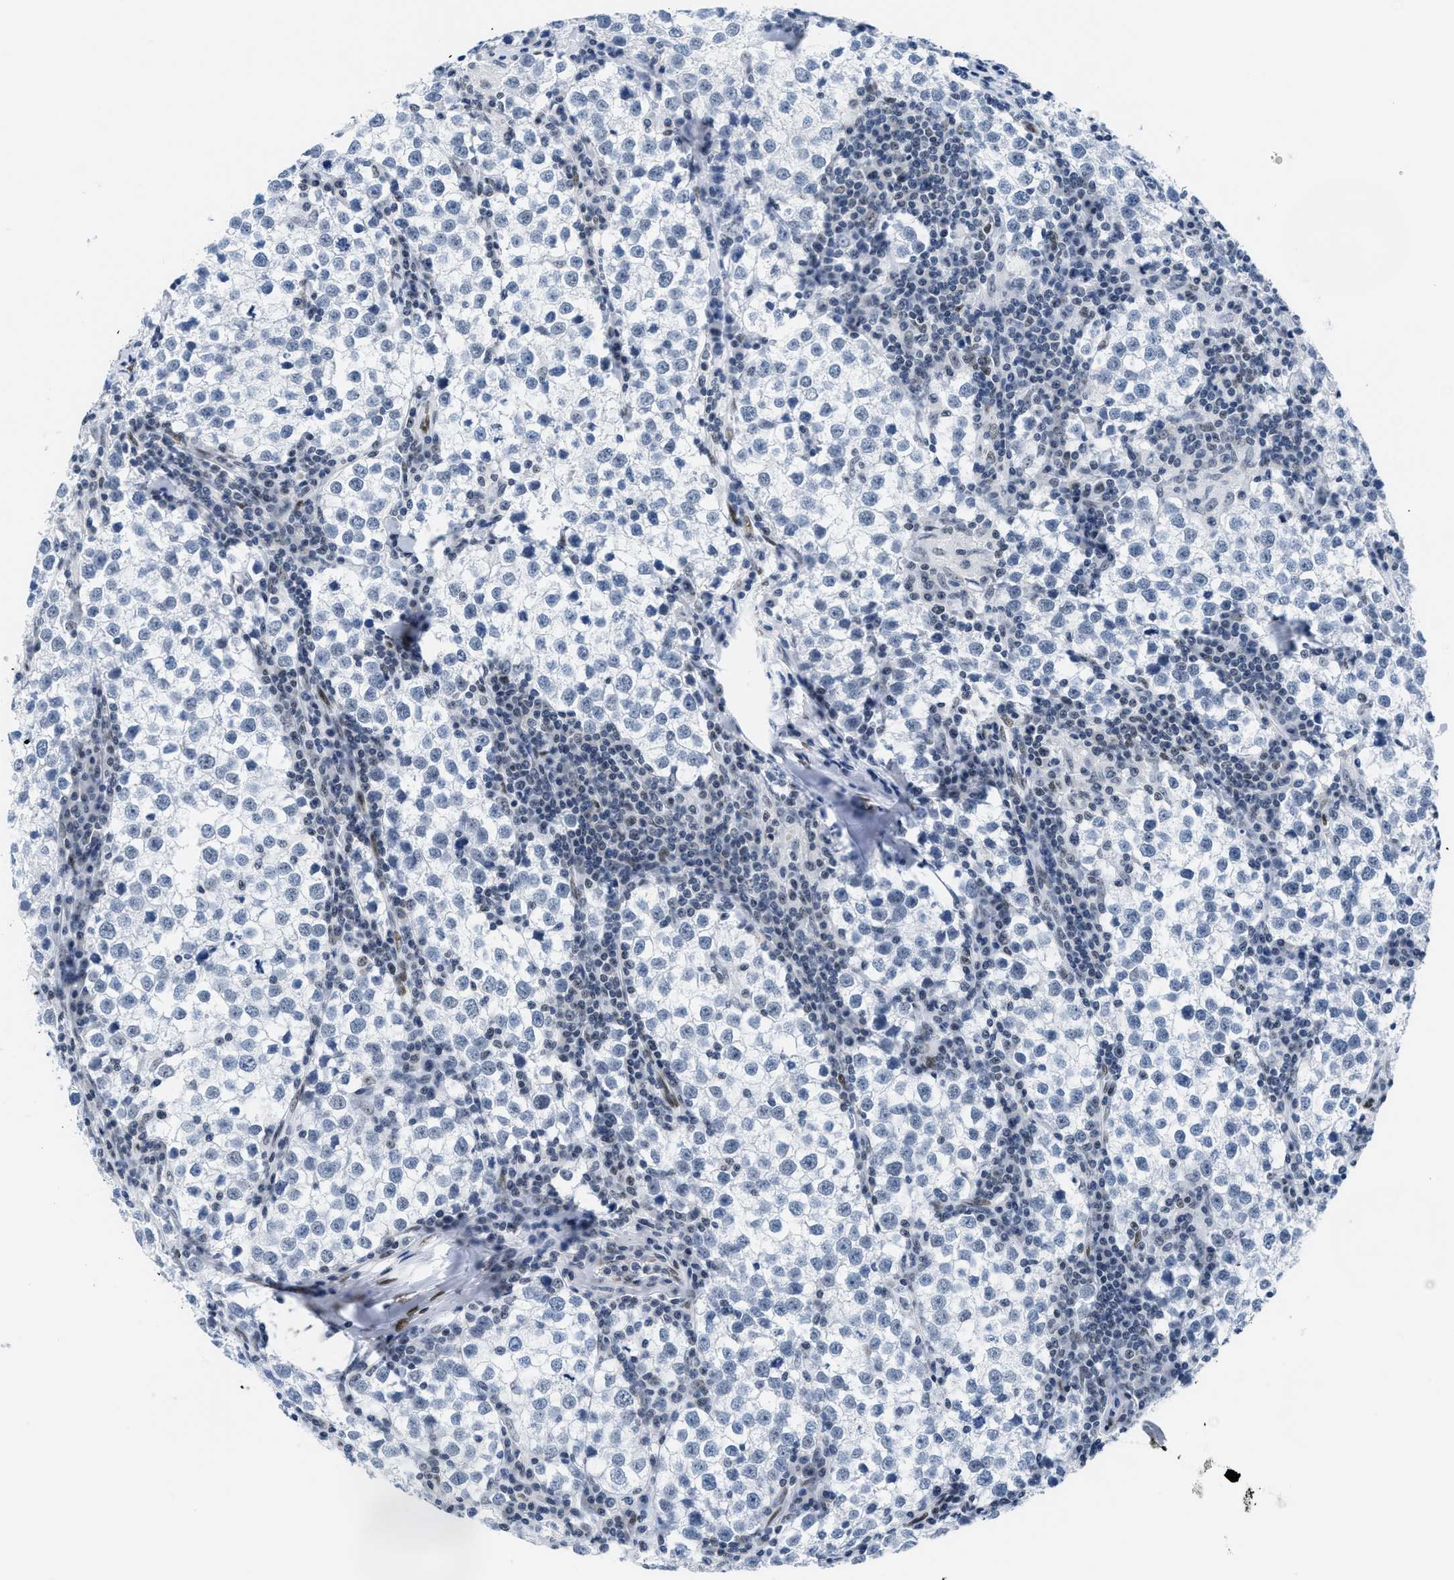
{"staining": {"intensity": "negative", "quantity": "none", "location": "none"}, "tissue": "testis cancer", "cell_type": "Tumor cells", "image_type": "cancer", "snomed": [{"axis": "morphology", "description": "Seminoma, NOS"}, {"axis": "morphology", "description": "Carcinoma, Embryonal, NOS"}, {"axis": "topography", "description": "Testis"}], "caption": "This is an immunohistochemistry micrograph of human embryonal carcinoma (testis). There is no expression in tumor cells.", "gene": "CTBP1", "patient": {"sex": "male", "age": 36}}